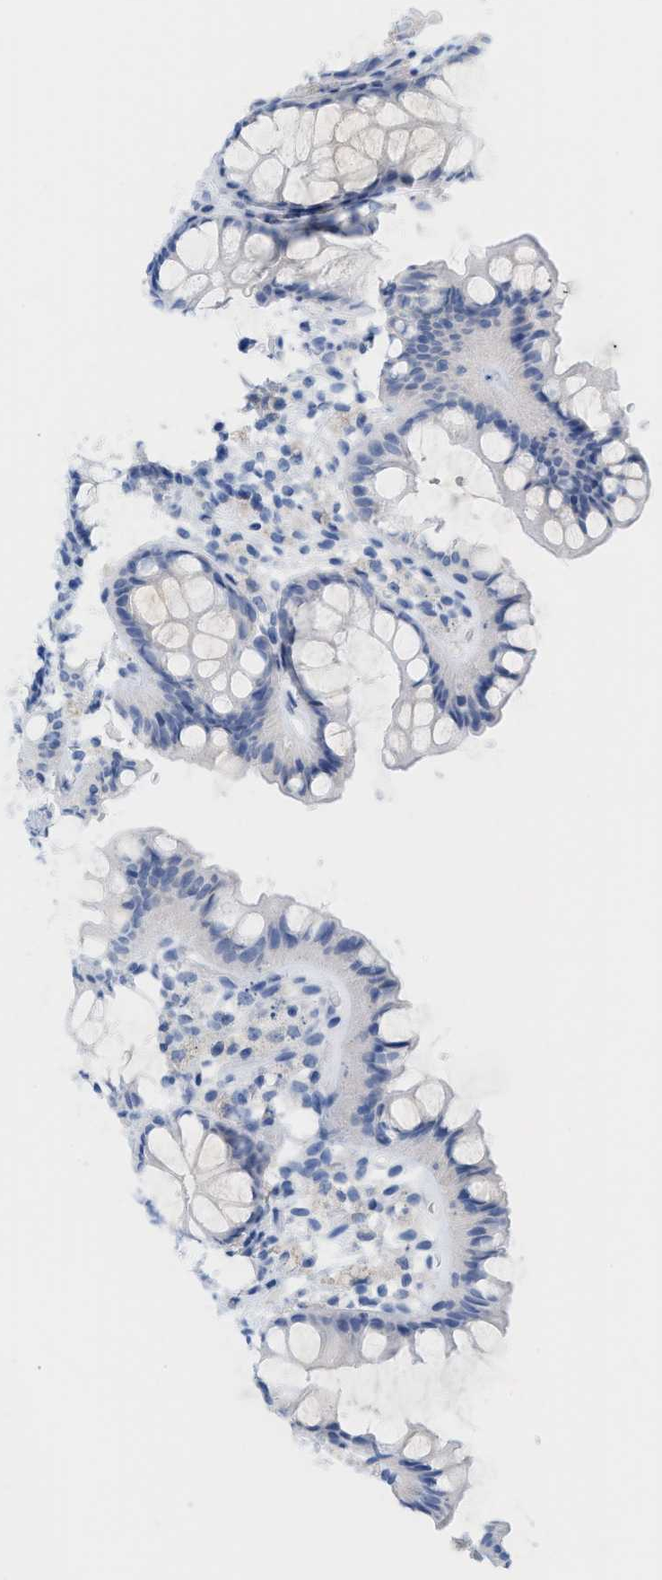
{"staining": {"intensity": "negative", "quantity": "none", "location": "none"}, "tissue": "colon", "cell_type": "Endothelial cells", "image_type": "normal", "snomed": [{"axis": "morphology", "description": "Normal tissue, NOS"}, {"axis": "topography", "description": "Colon"}], "caption": "Endothelial cells are negative for protein expression in benign human colon. The staining was performed using DAB to visualize the protein expression in brown, while the nuclei were stained in blue with hematoxylin (Magnification: 20x).", "gene": "PAPPA", "patient": {"sex": "female", "age": 55}}